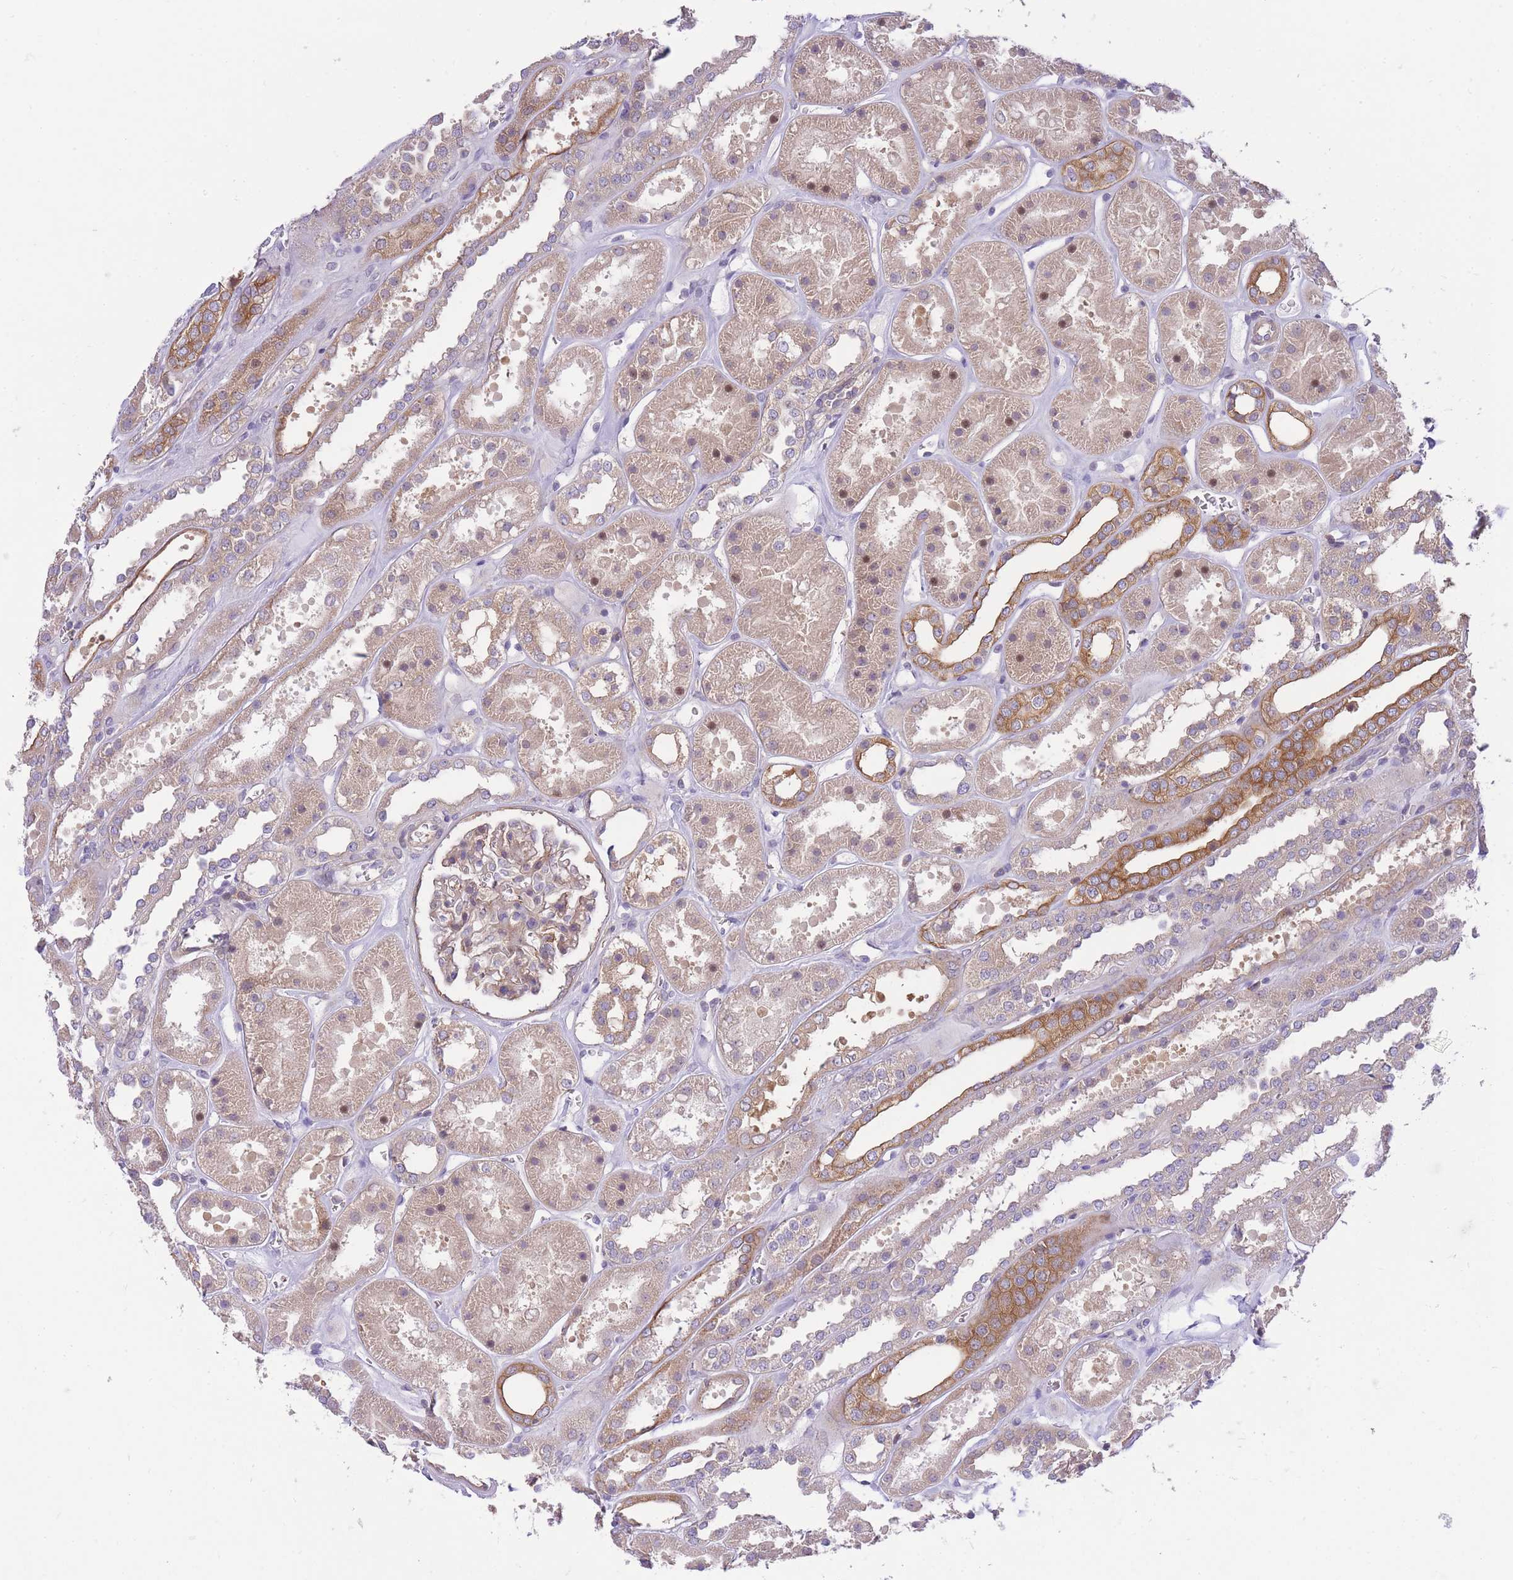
{"staining": {"intensity": "weak", "quantity": ">75%", "location": "cytoplasmic/membranous"}, "tissue": "kidney", "cell_type": "Cells in glomeruli", "image_type": "normal", "snomed": [{"axis": "morphology", "description": "Normal tissue, NOS"}, {"axis": "topography", "description": "Kidney"}], "caption": "High-magnification brightfield microscopy of normal kidney stained with DAB (brown) and counterstained with hematoxylin (blue). cells in glomeruli exhibit weak cytoplasmic/membranous expression is seen in approximately>75% of cells. (DAB (3,3'-diaminobenzidine) IHC, brown staining for protein, blue staining for nuclei).", "gene": "EIF2B2", "patient": {"sex": "female", "age": 41}}